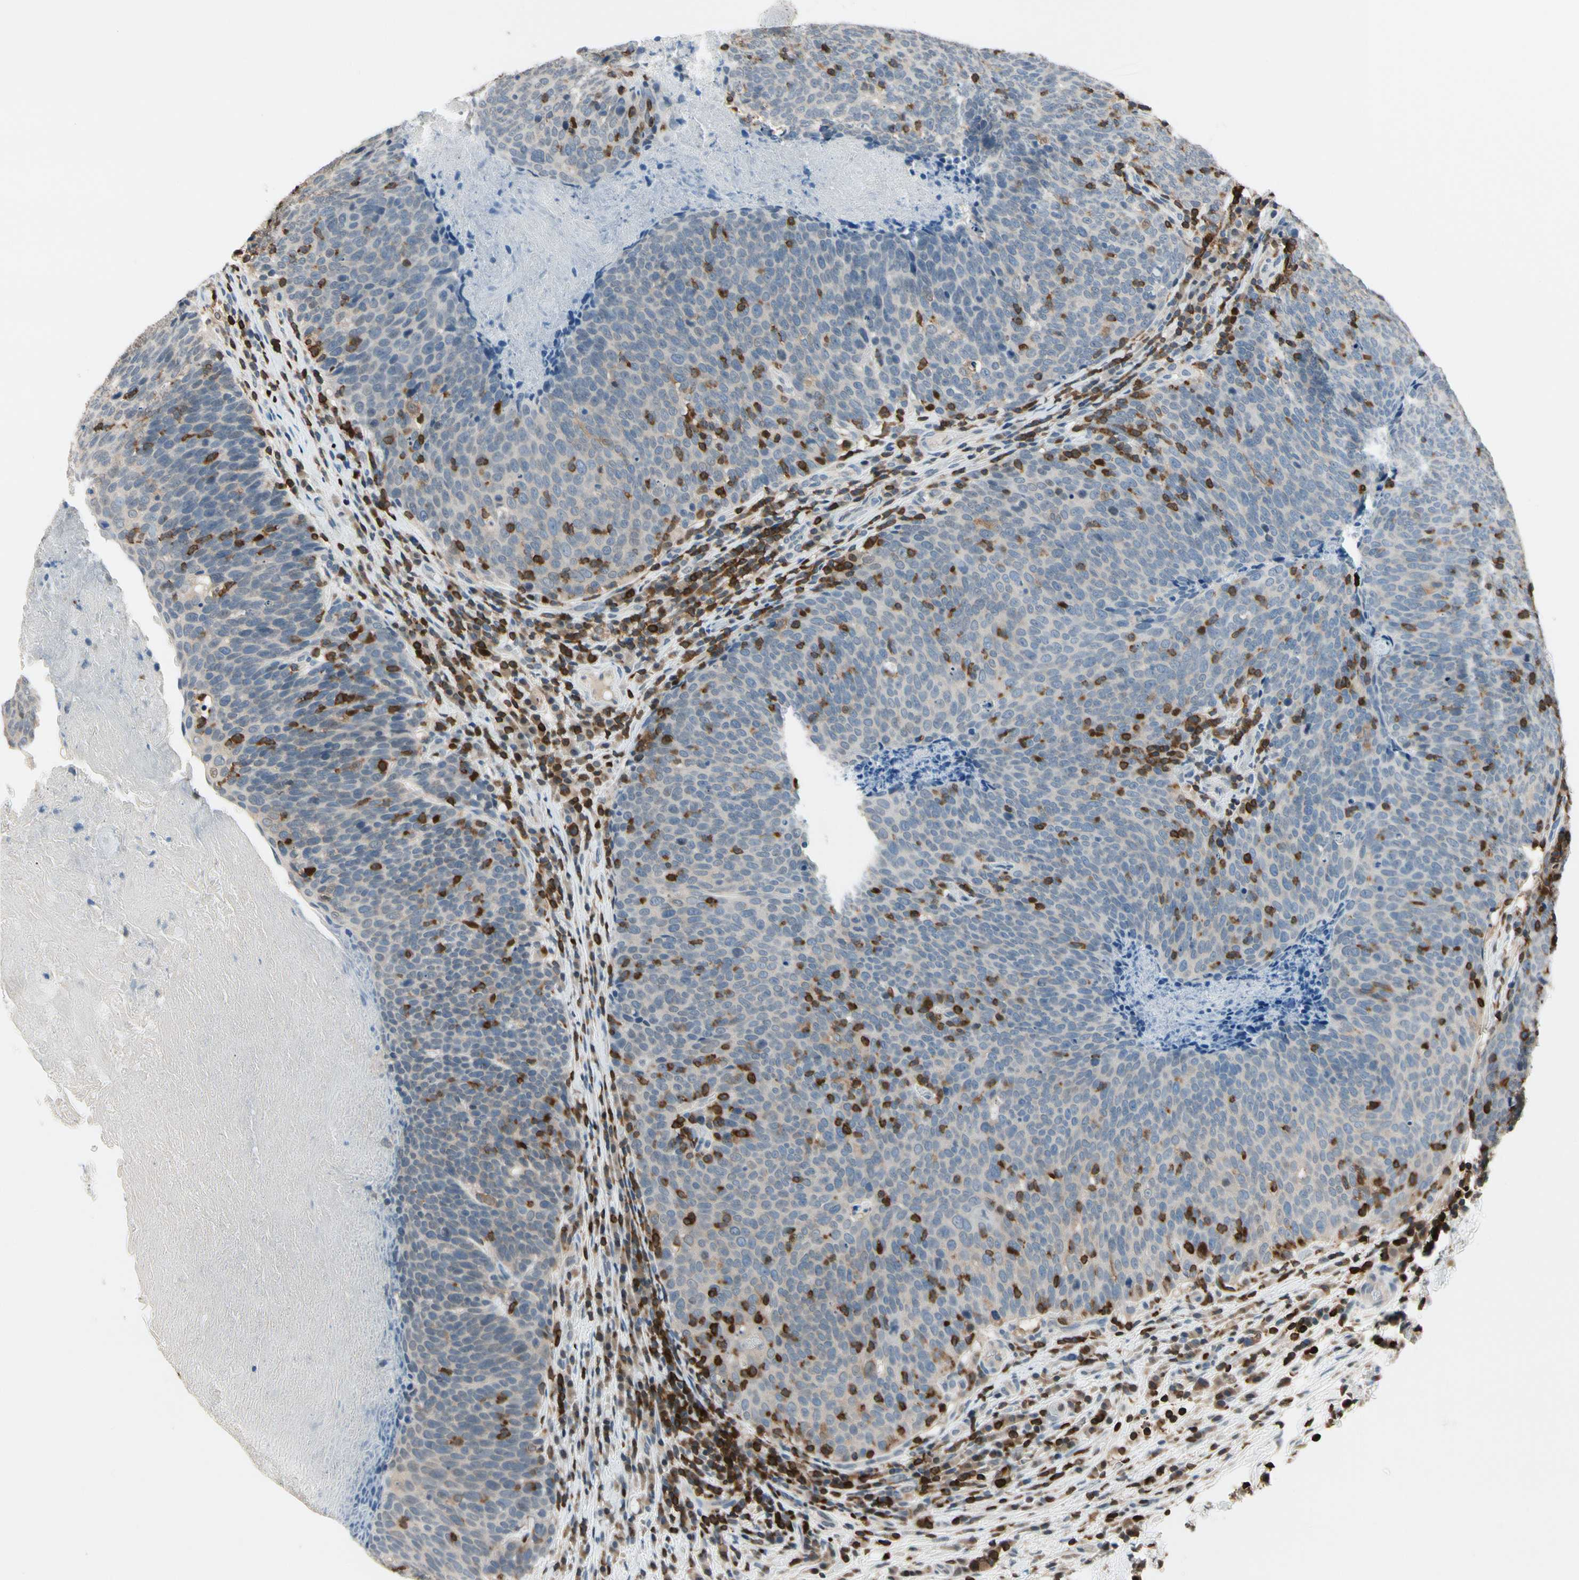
{"staining": {"intensity": "negative", "quantity": "none", "location": "none"}, "tissue": "head and neck cancer", "cell_type": "Tumor cells", "image_type": "cancer", "snomed": [{"axis": "morphology", "description": "Squamous cell carcinoma, NOS"}, {"axis": "morphology", "description": "Squamous cell carcinoma, metastatic, NOS"}, {"axis": "topography", "description": "Lymph node"}, {"axis": "topography", "description": "Head-Neck"}], "caption": "Squamous cell carcinoma (head and neck) was stained to show a protein in brown. There is no significant expression in tumor cells.", "gene": "NFATC2", "patient": {"sex": "male", "age": 62}}